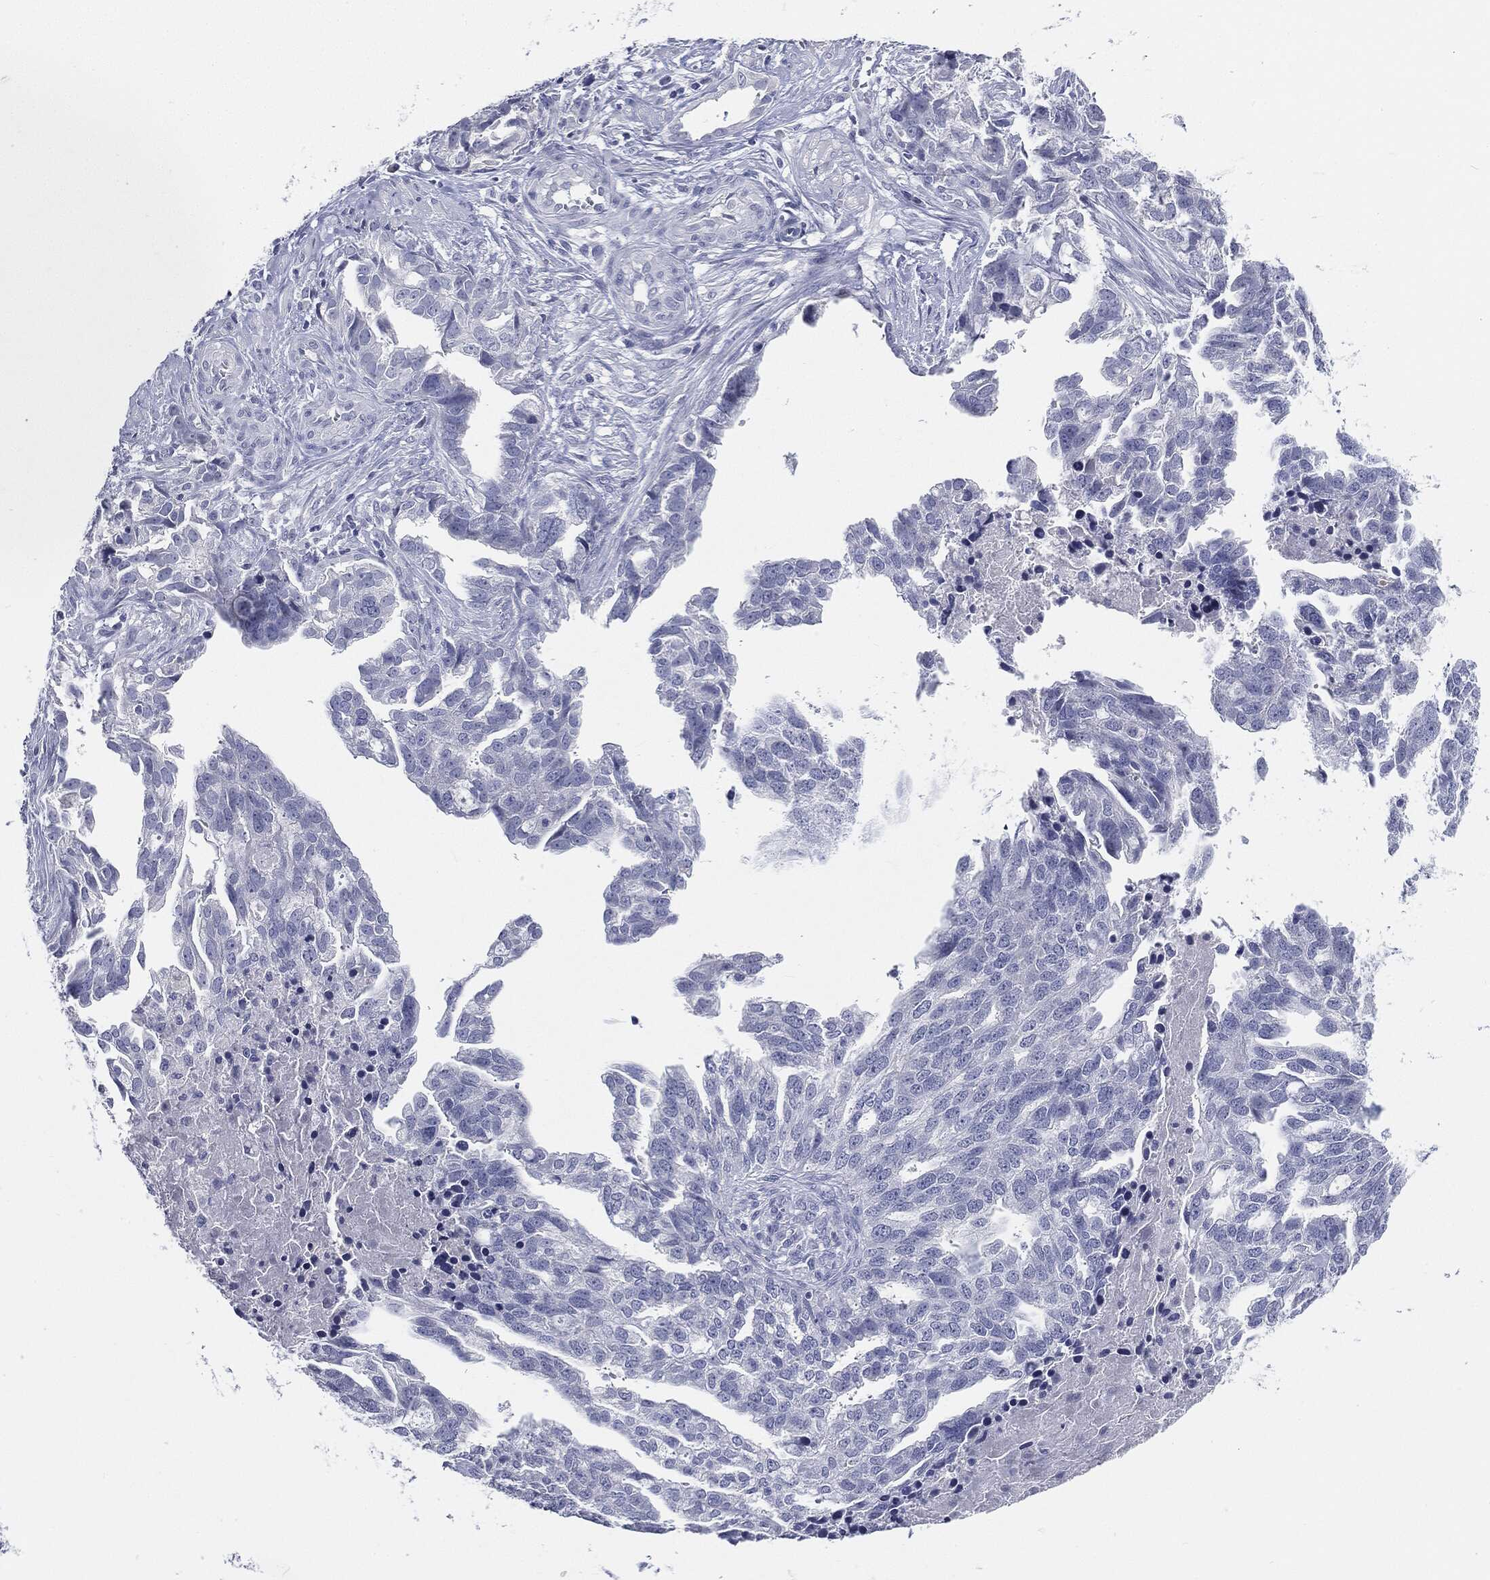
{"staining": {"intensity": "negative", "quantity": "none", "location": "none"}, "tissue": "ovarian cancer", "cell_type": "Tumor cells", "image_type": "cancer", "snomed": [{"axis": "morphology", "description": "Cystadenocarcinoma, serous, NOS"}, {"axis": "topography", "description": "Ovary"}], "caption": "Immunohistochemistry (IHC) photomicrograph of neoplastic tissue: human serous cystadenocarcinoma (ovarian) stained with DAB demonstrates no significant protein expression in tumor cells.", "gene": "CGB1", "patient": {"sex": "female", "age": 51}}